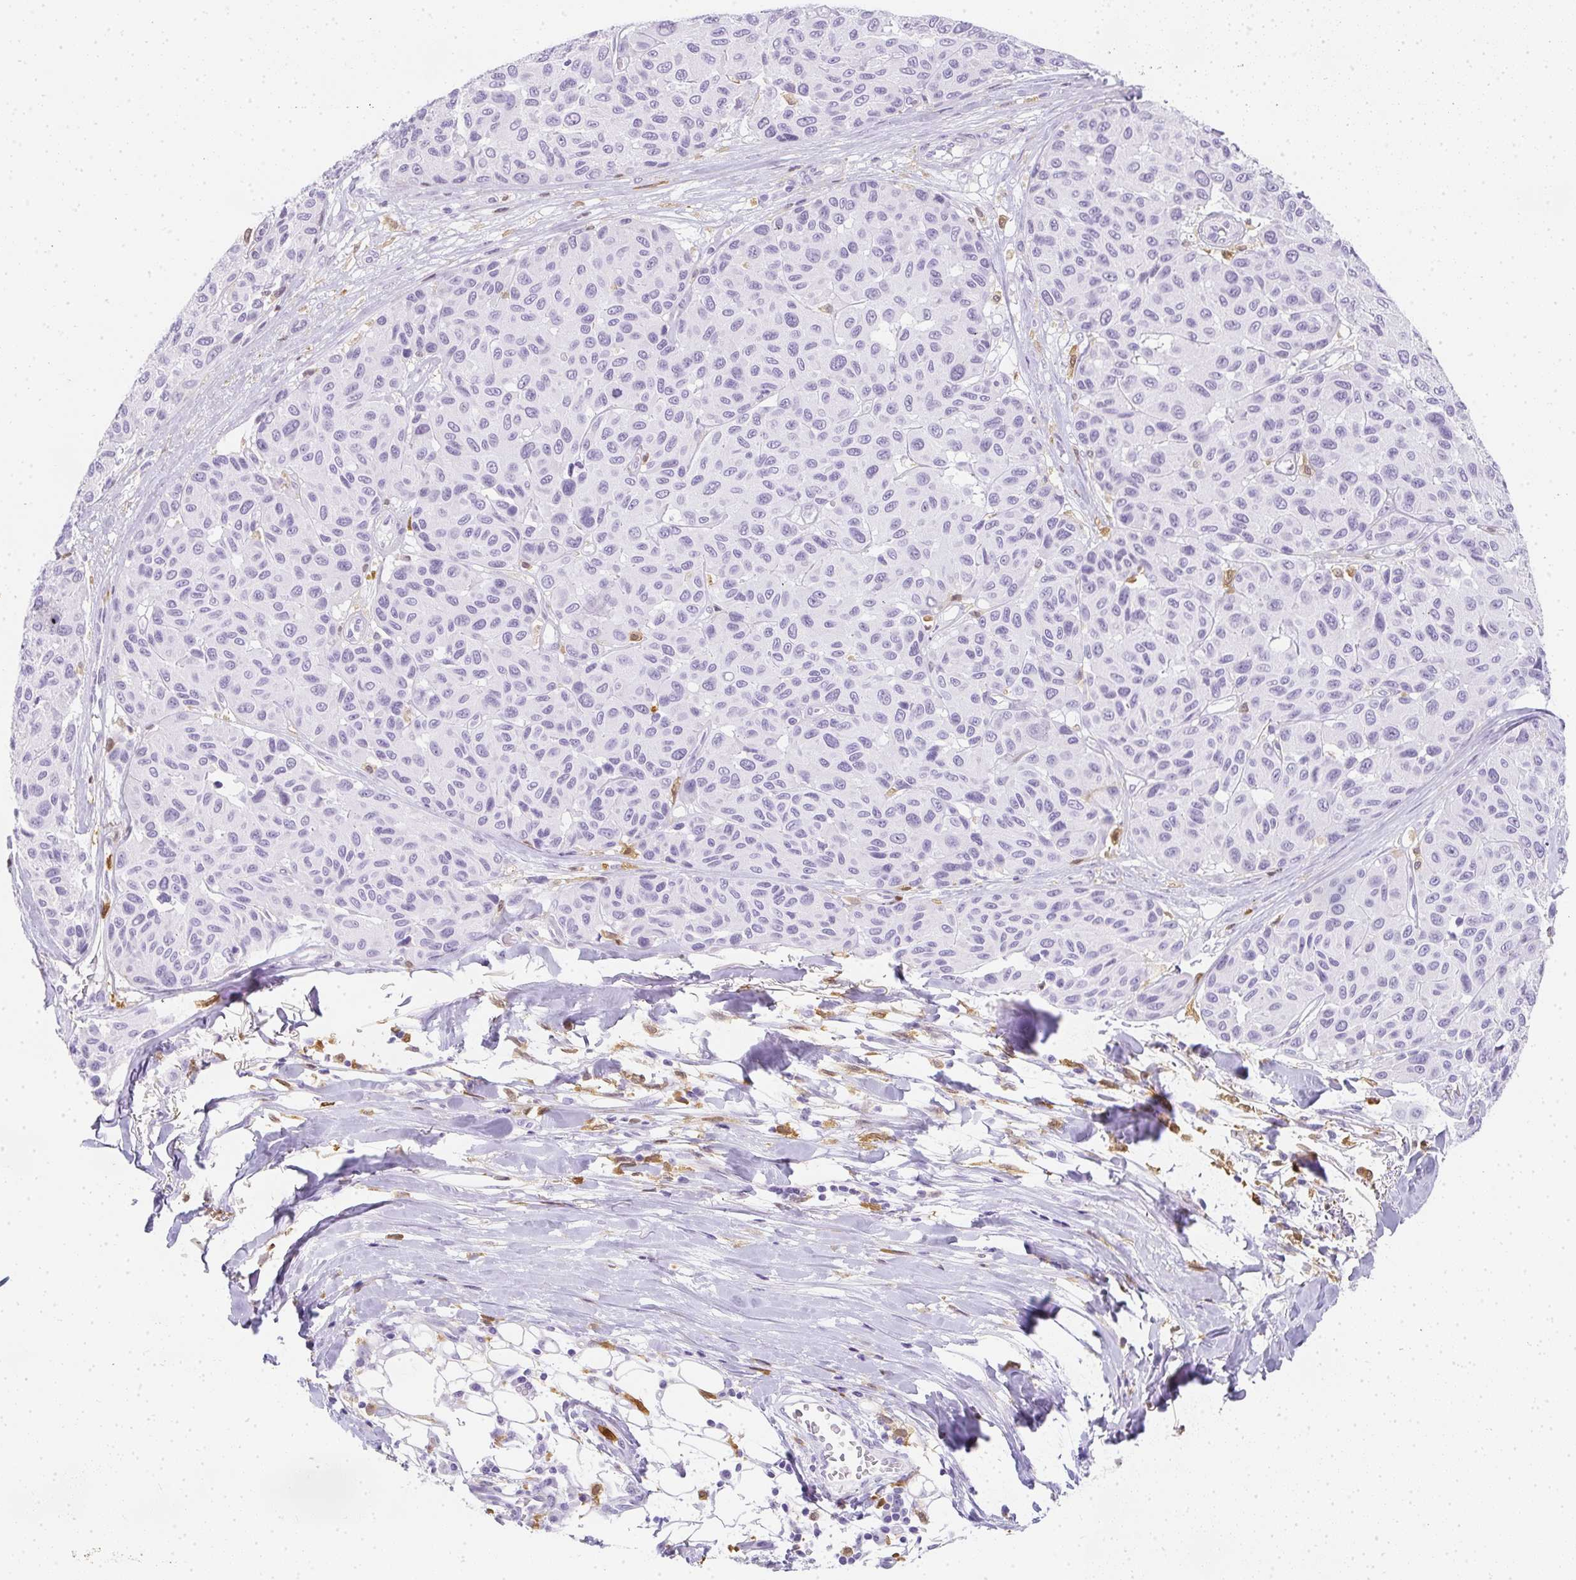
{"staining": {"intensity": "negative", "quantity": "none", "location": "none"}, "tissue": "melanoma", "cell_type": "Tumor cells", "image_type": "cancer", "snomed": [{"axis": "morphology", "description": "Malignant melanoma, NOS"}, {"axis": "topography", "description": "Skin"}], "caption": "The histopathology image exhibits no staining of tumor cells in melanoma.", "gene": "HK3", "patient": {"sex": "female", "age": 66}}